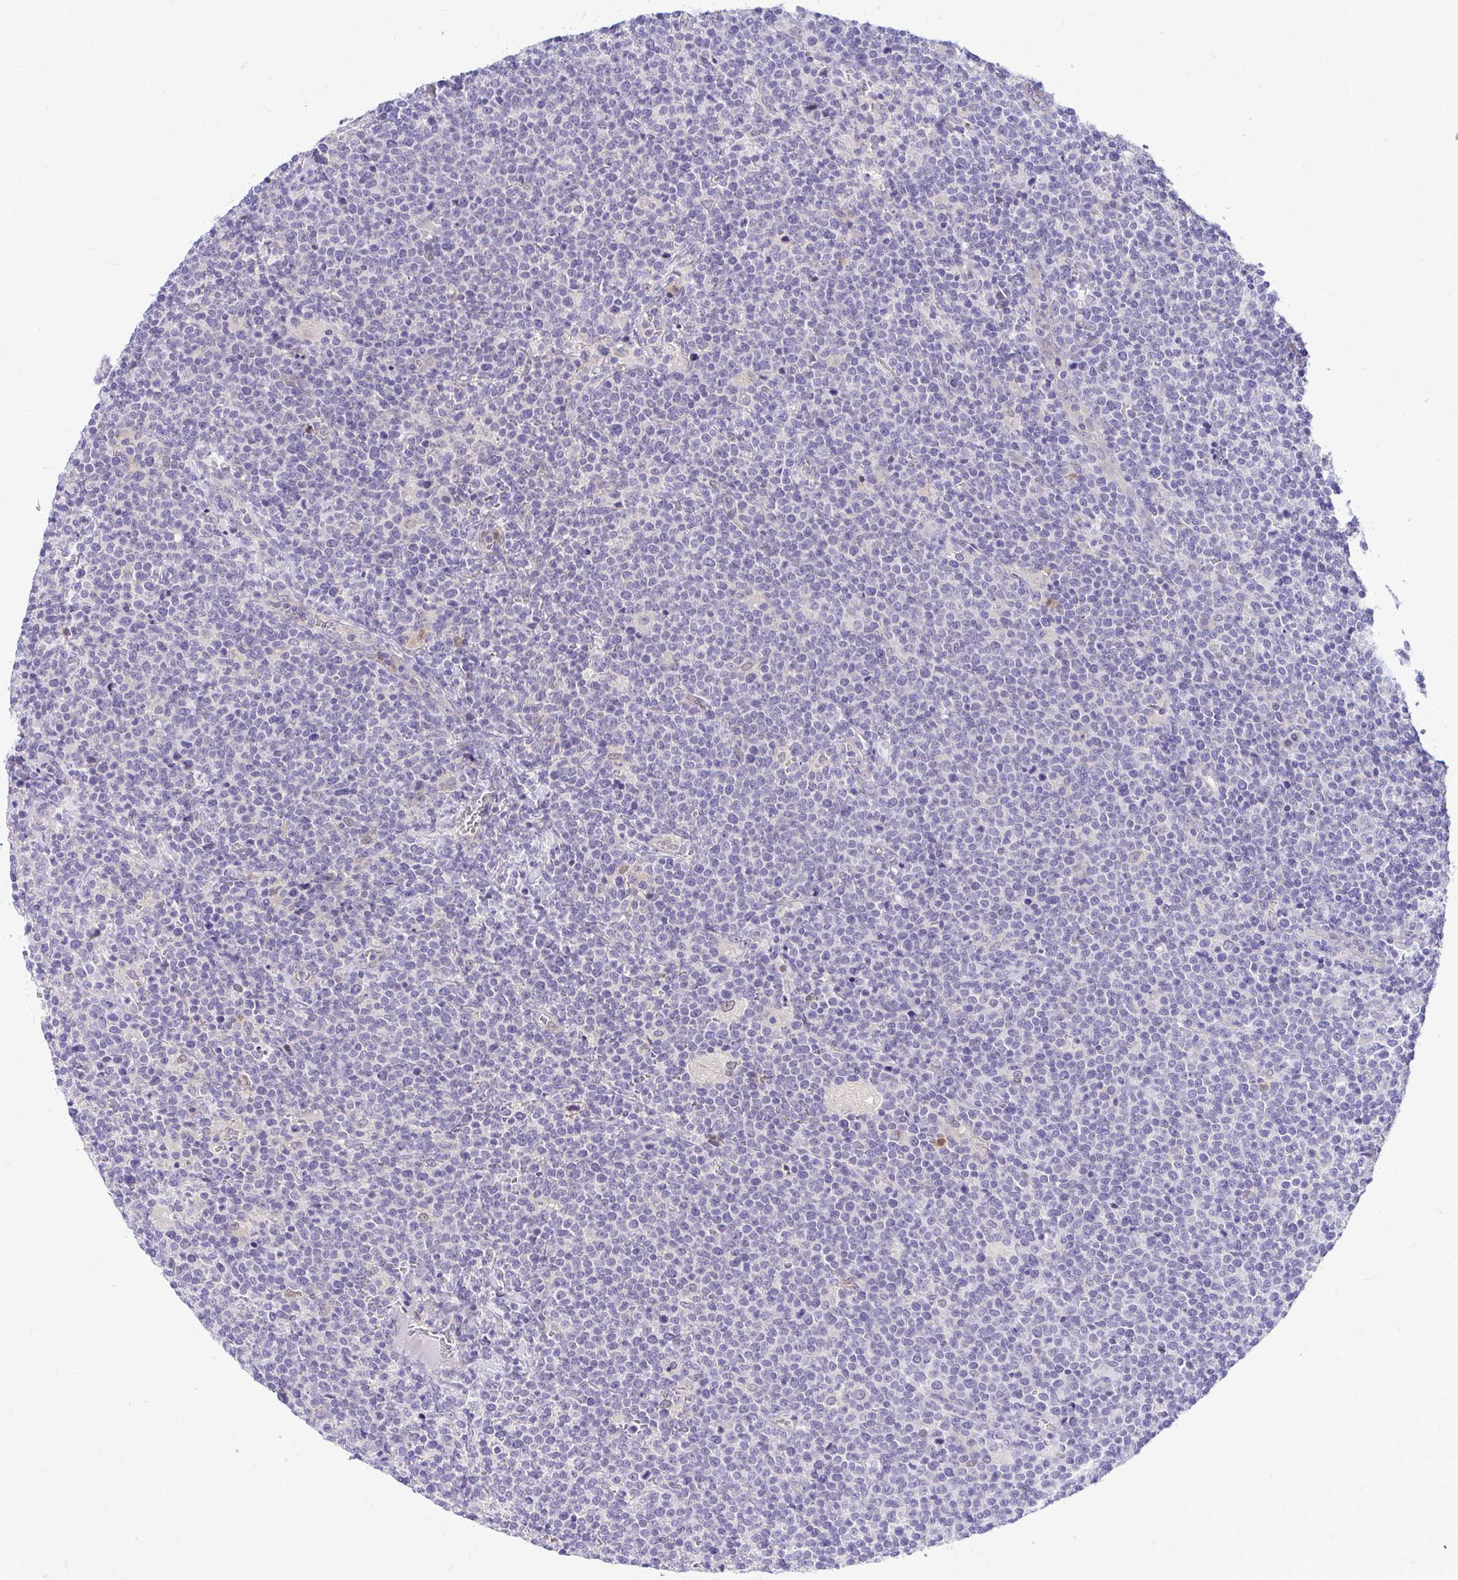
{"staining": {"intensity": "negative", "quantity": "none", "location": "none"}, "tissue": "lymphoma", "cell_type": "Tumor cells", "image_type": "cancer", "snomed": [{"axis": "morphology", "description": "Malignant lymphoma, non-Hodgkin's type, High grade"}, {"axis": "topography", "description": "Lymph node"}], "caption": "Immunohistochemistry image of human malignant lymphoma, non-Hodgkin's type (high-grade) stained for a protein (brown), which displays no positivity in tumor cells.", "gene": "ZSWIM9", "patient": {"sex": "male", "age": 61}}